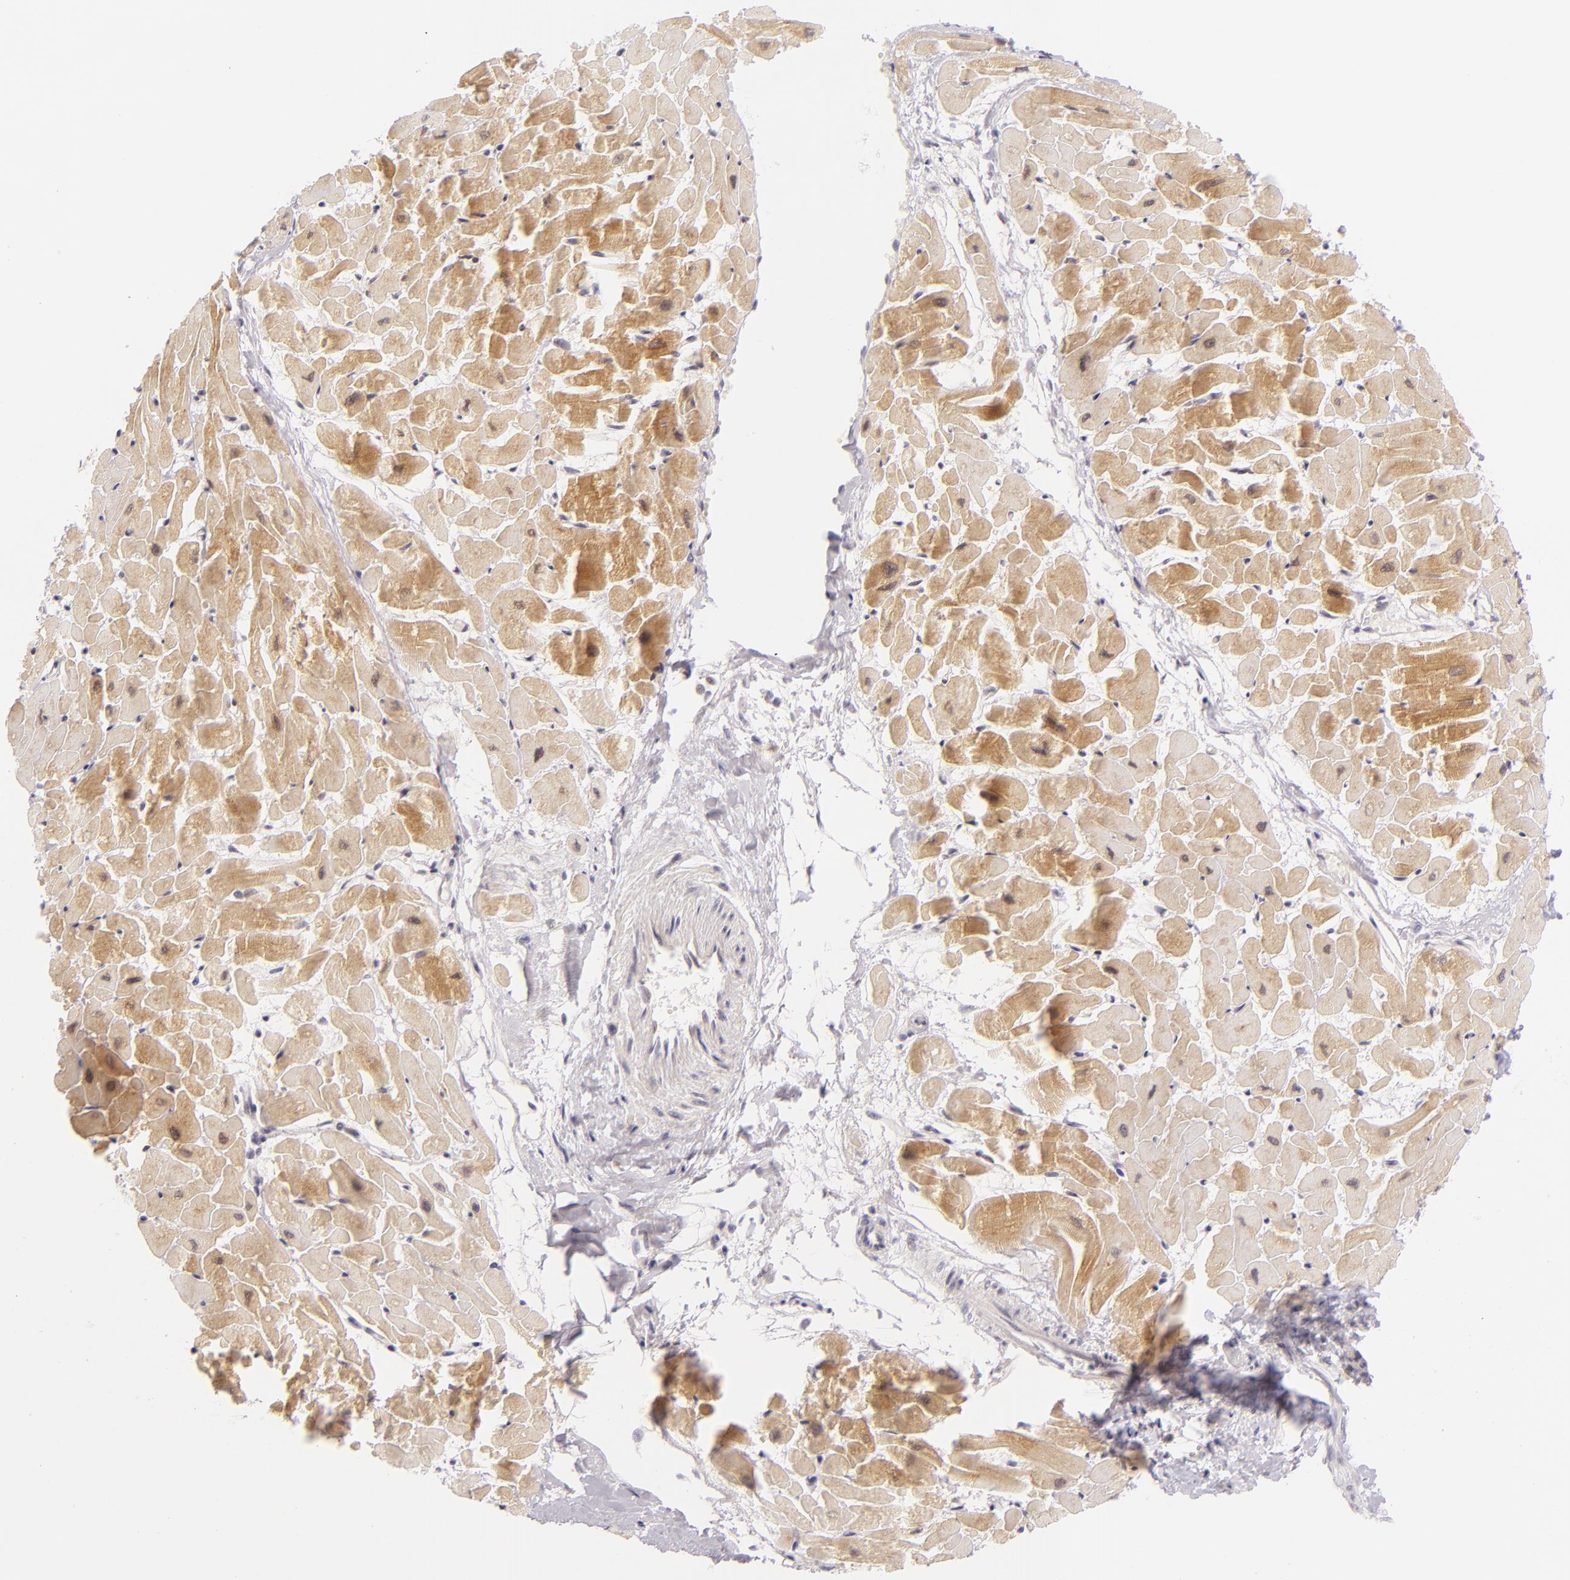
{"staining": {"intensity": "moderate", "quantity": "25%-75%", "location": "cytoplasmic/membranous"}, "tissue": "heart muscle", "cell_type": "Cardiomyocytes", "image_type": "normal", "snomed": [{"axis": "morphology", "description": "Normal tissue, NOS"}, {"axis": "topography", "description": "Heart"}], "caption": "Immunohistochemistry (IHC) (DAB (3,3'-diaminobenzidine)) staining of benign heart muscle shows moderate cytoplasmic/membranous protein staining in about 25%-75% of cardiomyocytes.", "gene": "BCL3", "patient": {"sex": "female", "age": 19}}